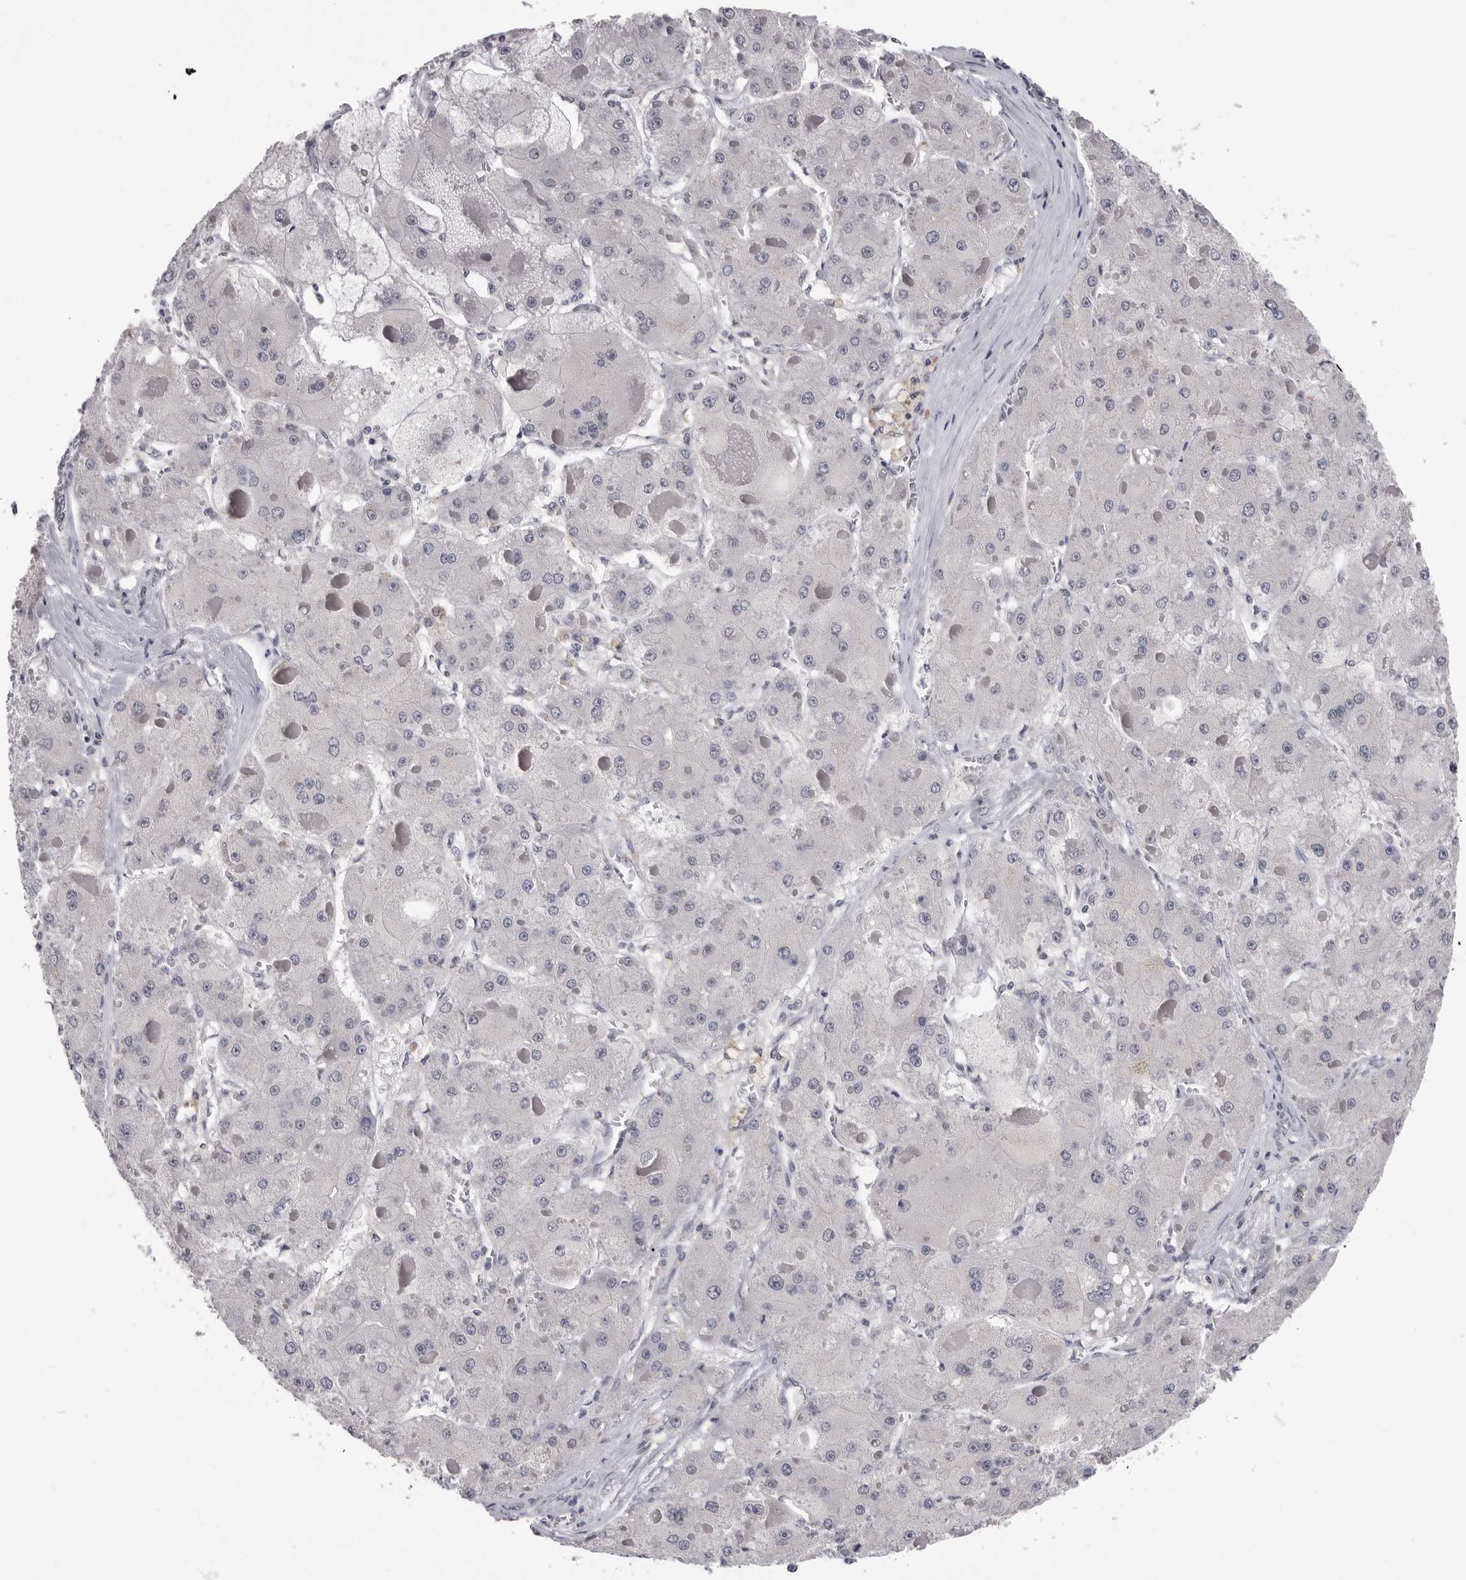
{"staining": {"intensity": "negative", "quantity": "none", "location": "none"}, "tissue": "liver cancer", "cell_type": "Tumor cells", "image_type": "cancer", "snomed": [{"axis": "morphology", "description": "Carcinoma, Hepatocellular, NOS"}, {"axis": "topography", "description": "Liver"}], "caption": "IHC micrograph of neoplastic tissue: human liver cancer stained with DAB (3,3'-diaminobenzidine) demonstrates no significant protein positivity in tumor cells. (DAB IHC, high magnification).", "gene": "DLG2", "patient": {"sex": "female", "age": 73}}